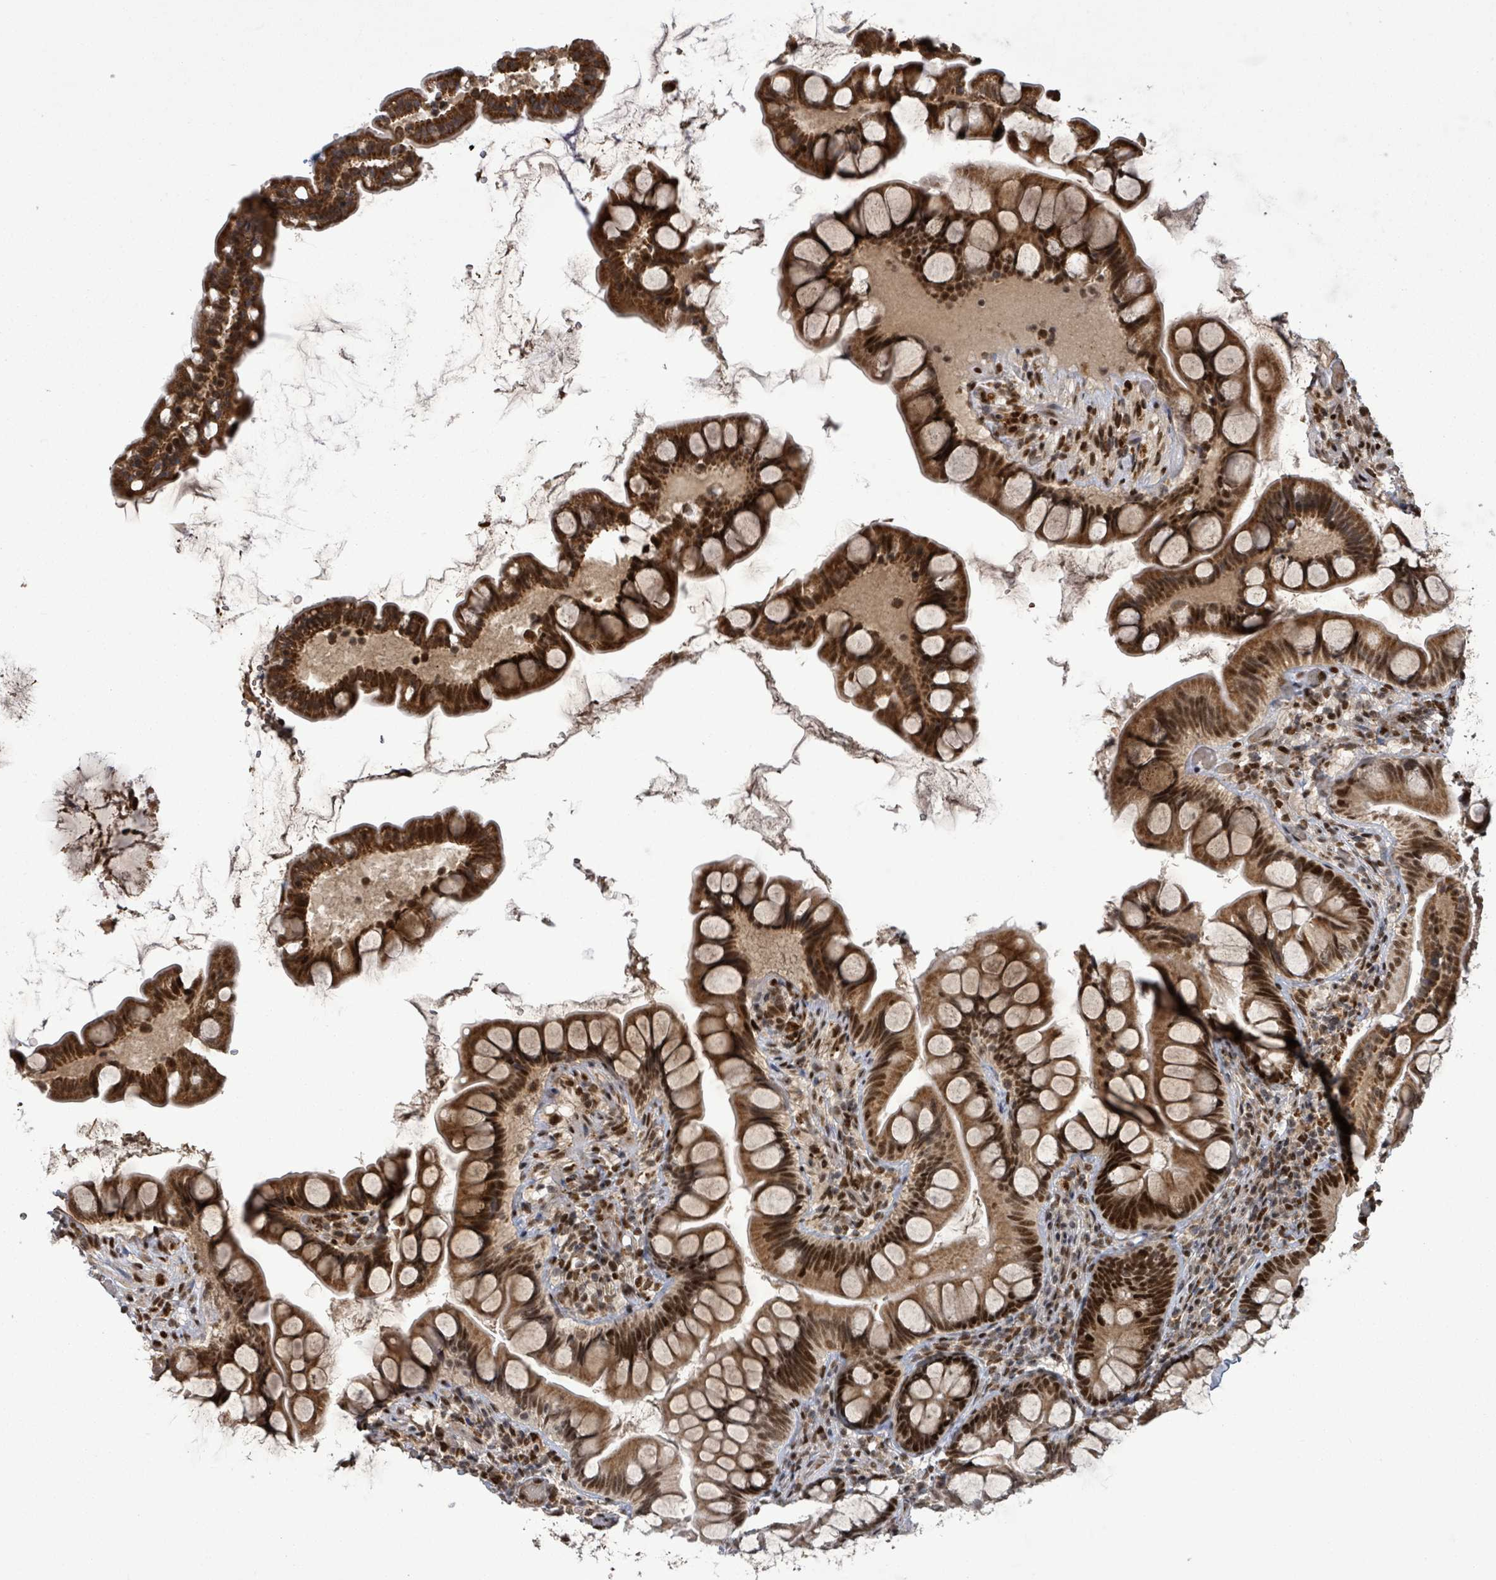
{"staining": {"intensity": "strong", "quantity": ">75%", "location": "cytoplasmic/membranous,nuclear"}, "tissue": "small intestine", "cell_type": "Glandular cells", "image_type": "normal", "snomed": [{"axis": "morphology", "description": "Normal tissue, NOS"}, {"axis": "topography", "description": "Small intestine"}], "caption": "A histopathology image of small intestine stained for a protein exhibits strong cytoplasmic/membranous,nuclear brown staining in glandular cells. (brown staining indicates protein expression, while blue staining denotes nuclei).", "gene": "PATZ1", "patient": {"sex": "male", "age": 70}}